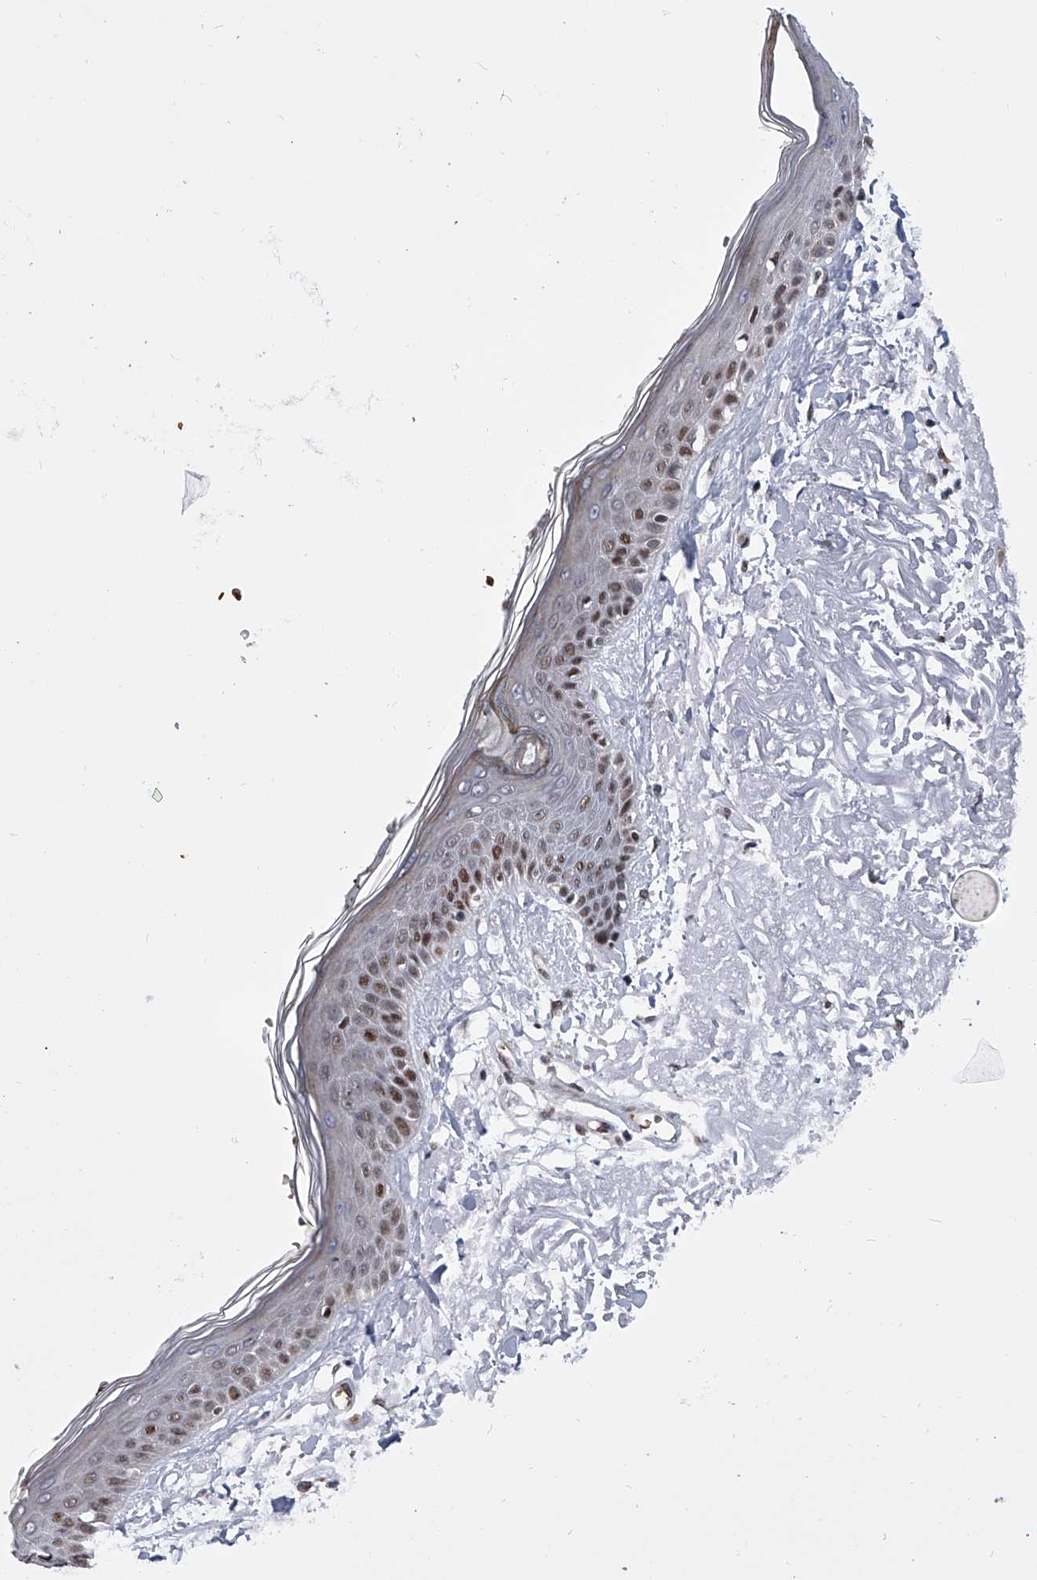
{"staining": {"intensity": "moderate", "quantity": ">75%", "location": "nuclear"}, "tissue": "skin", "cell_type": "Fibroblasts", "image_type": "normal", "snomed": [{"axis": "morphology", "description": "Normal tissue, NOS"}, {"axis": "topography", "description": "Skin"}, {"axis": "topography", "description": "Skeletal muscle"}], "caption": "Fibroblasts exhibit medium levels of moderate nuclear staining in about >75% of cells in benign skin.", "gene": "SIM2", "patient": {"sex": "male", "age": 83}}